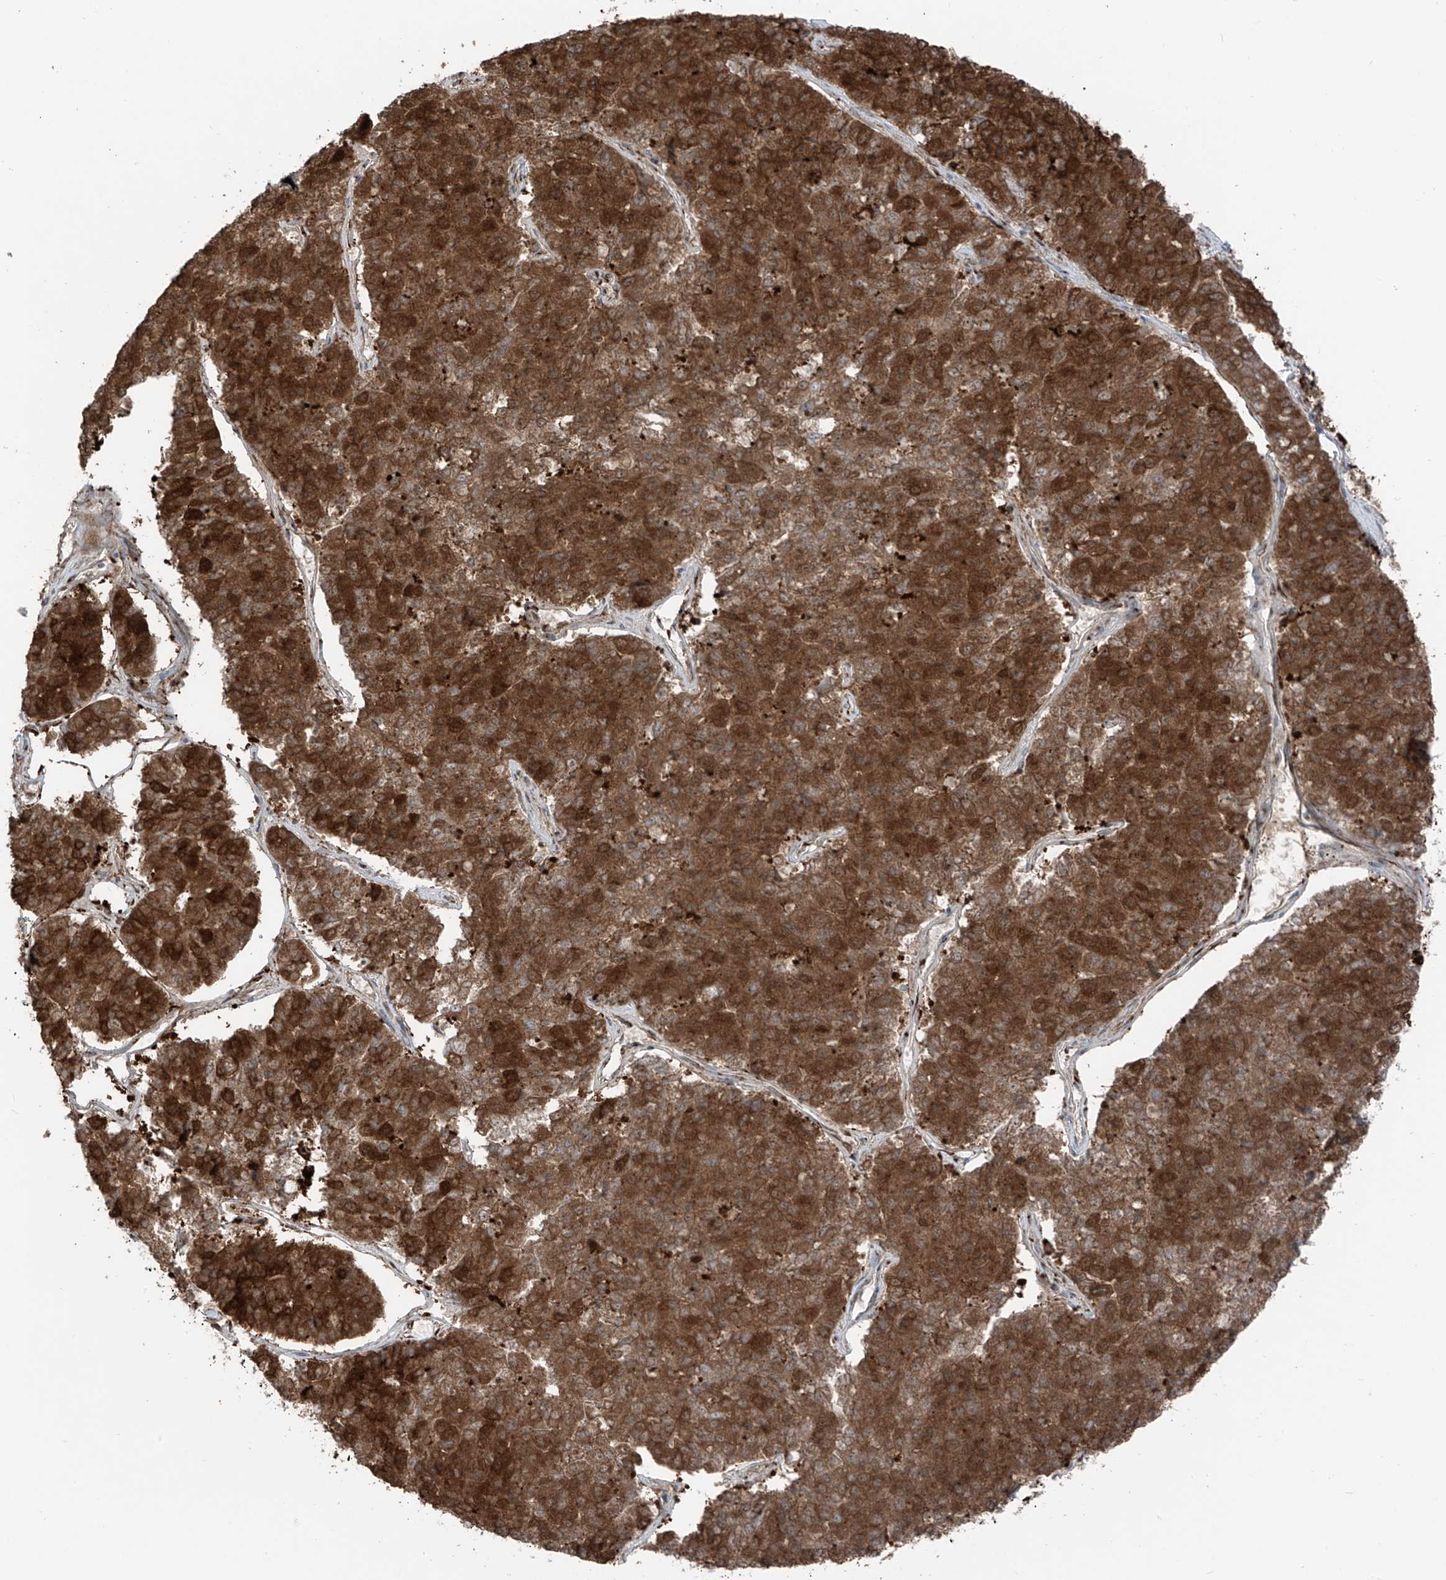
{"staining": {"intensity": "strong", "quantity": ">75%", "location": "cytoplasmic/membranous"}, "tissue": "pancreatic cancer", "cell_type": "Tumor cells", "image_type": "cancer", "snomed": [{"axis": "morphology", "description": "Adenocarcinoma, NOS"}, {"axis": "topography", "description": "Pancreas"}], "caption": "Pancreatic adenocarcinoma was stained to show a protein in brown. There is high levels of strong cytoplasmic/membranous positivity in approximately >75% of tumor cells.", "gene": "ERLEC1", "patient": {"sex": "male", "age": 50}}